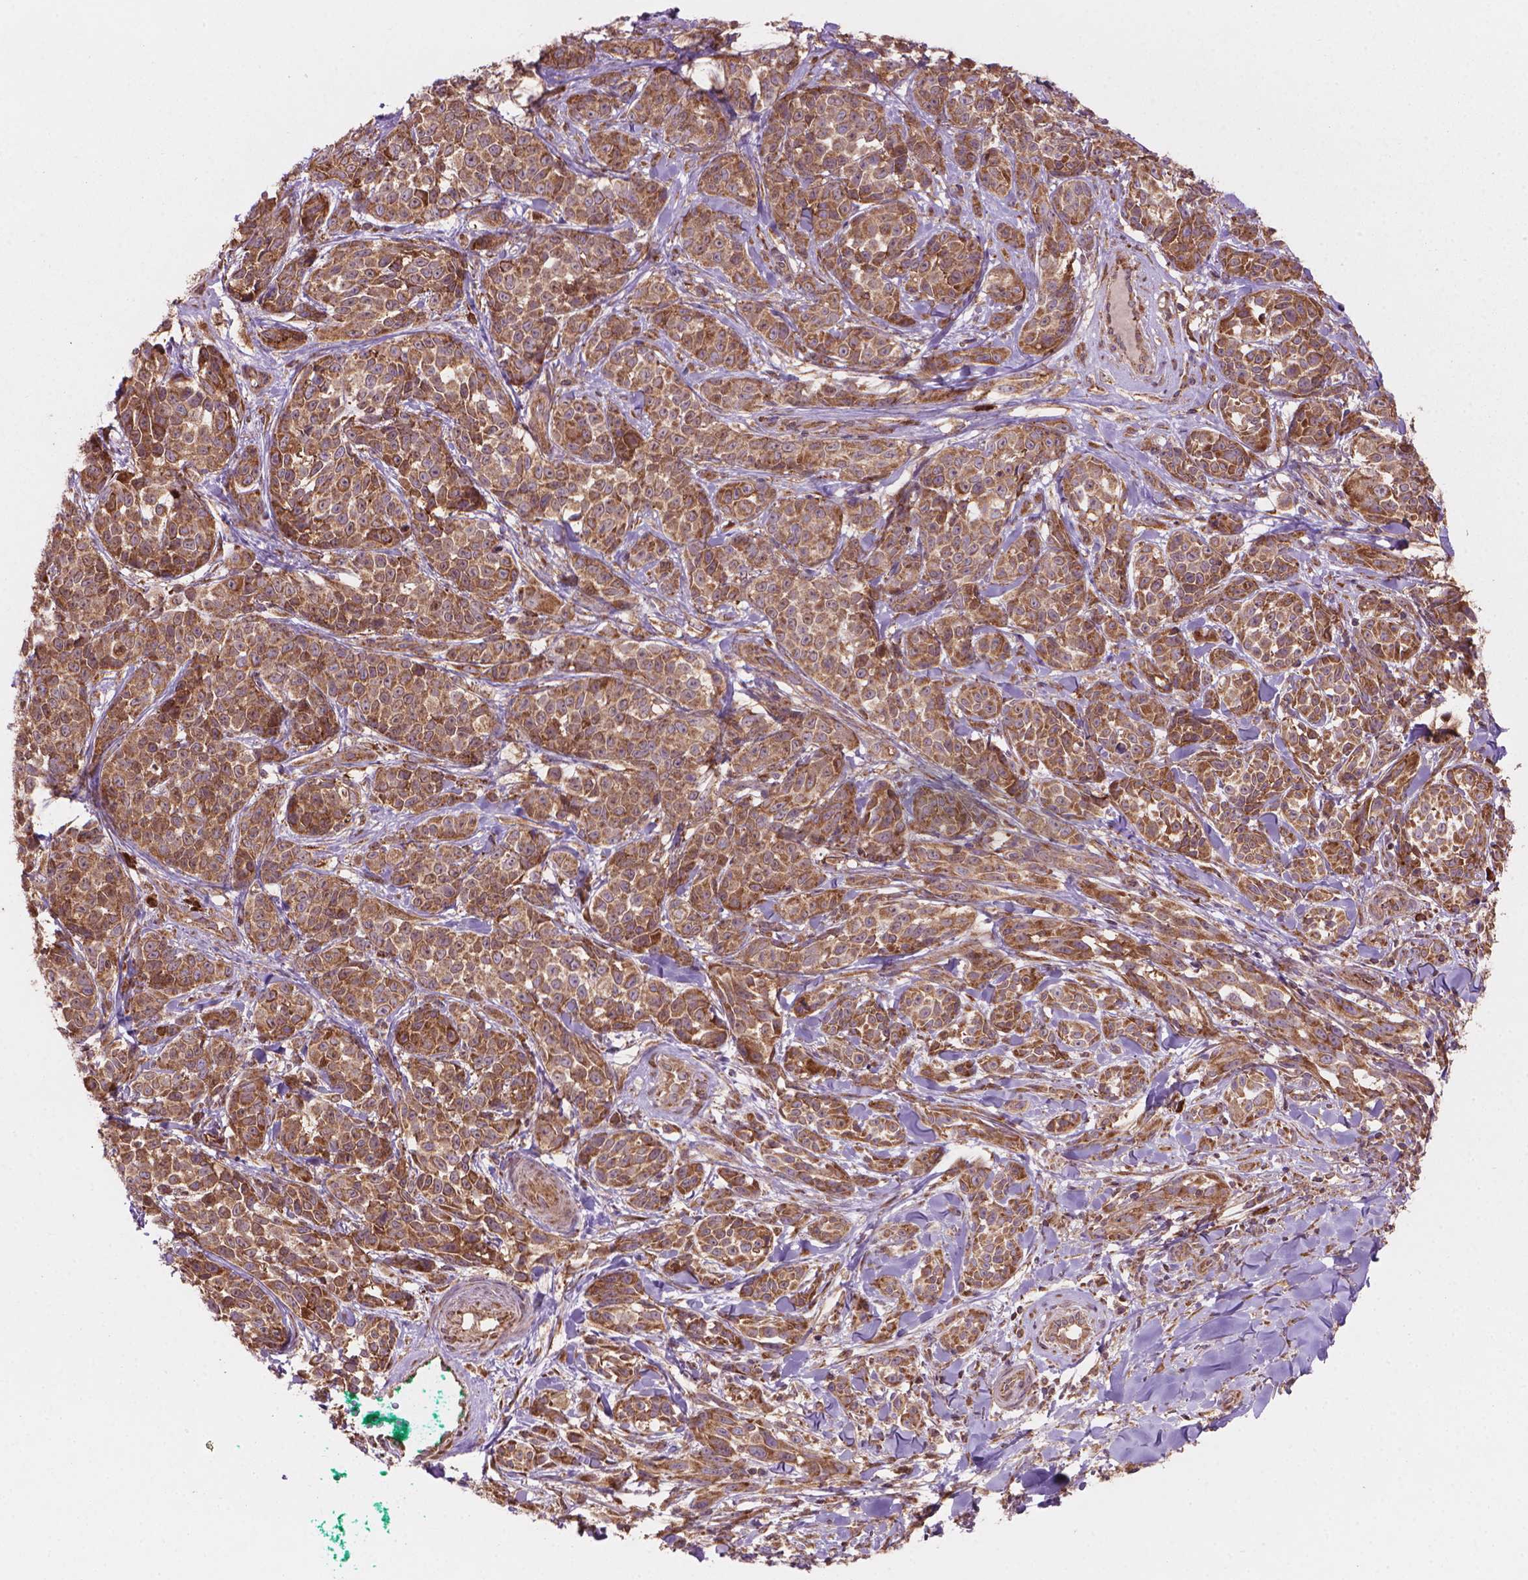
{"staining": {"intensity": "moderate", "quantity": ">75%", "location": "cytoplasmic/membranous"}, "tissue": "melanoma", "cell_type": "Tumor cells", "image_type": "cancer", "snomed": [{"axis": "morphology", "description": "Malignant melanoma, NOS"}, {"axis": "topography", "description": "Skin"}], "caption": "Immunohistochemical staining of human melanoma reveals medium levels of moderate cytoplasmic/membranous protein staining in approximately >75% of tumor cells.", "gene": "VARS2", "patient": {"sex": "female", "age": 88}}